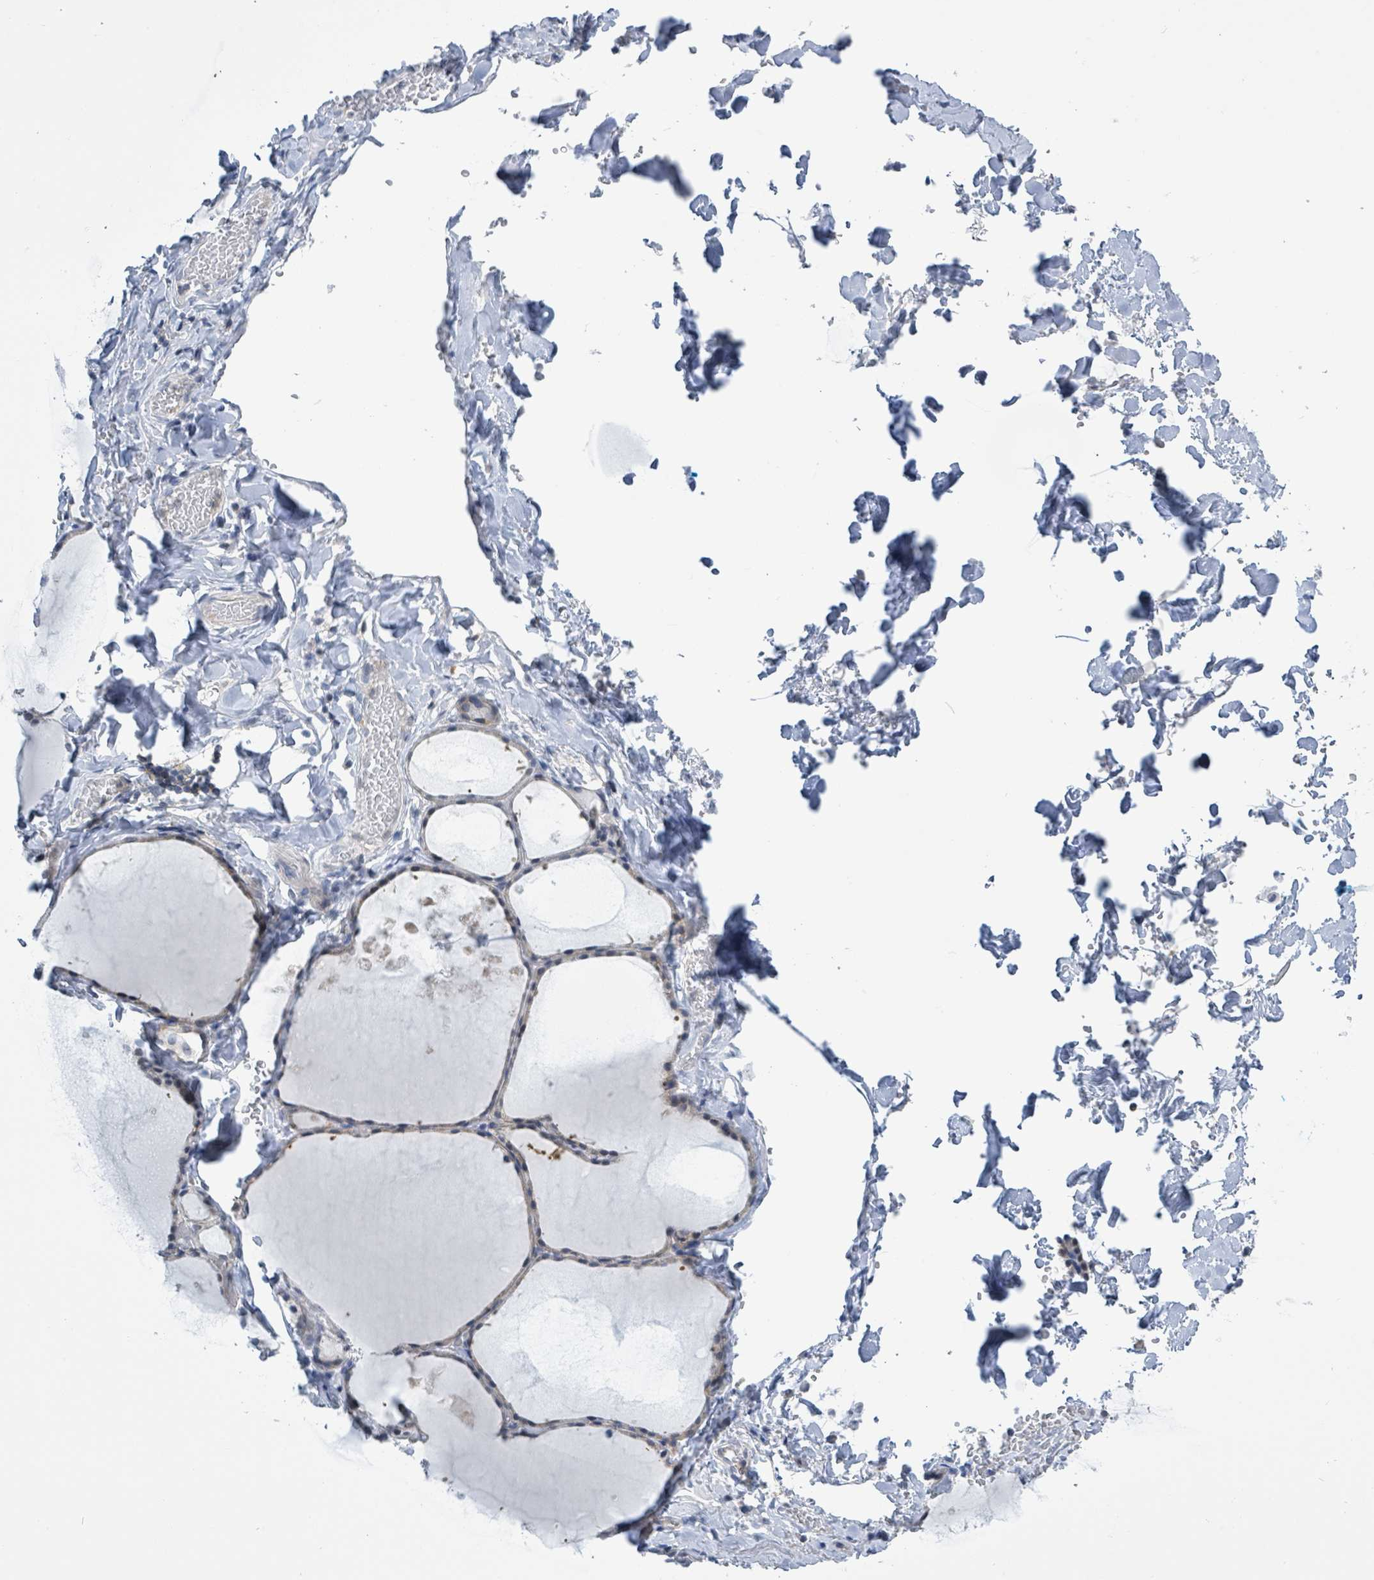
{"staining": {"intensity": "negative", "quantity": "none", "location": "none"}, "tissue": "thyroid gland", "cell_type": "Glandular cells", "image_type": "normal", "snomed": [{"axis": "morphology", "description": "Normal tissue, NOS"}, {"axis": "topography", "description": "Thyroid gland"}], "caption": "IHC micrograph of benign thyroid gland stained for a protein (brown), which demonstrates no staining in glandular cells.", "gene": "DGKZ", "patient": {"sex": "male", "age": 56}}